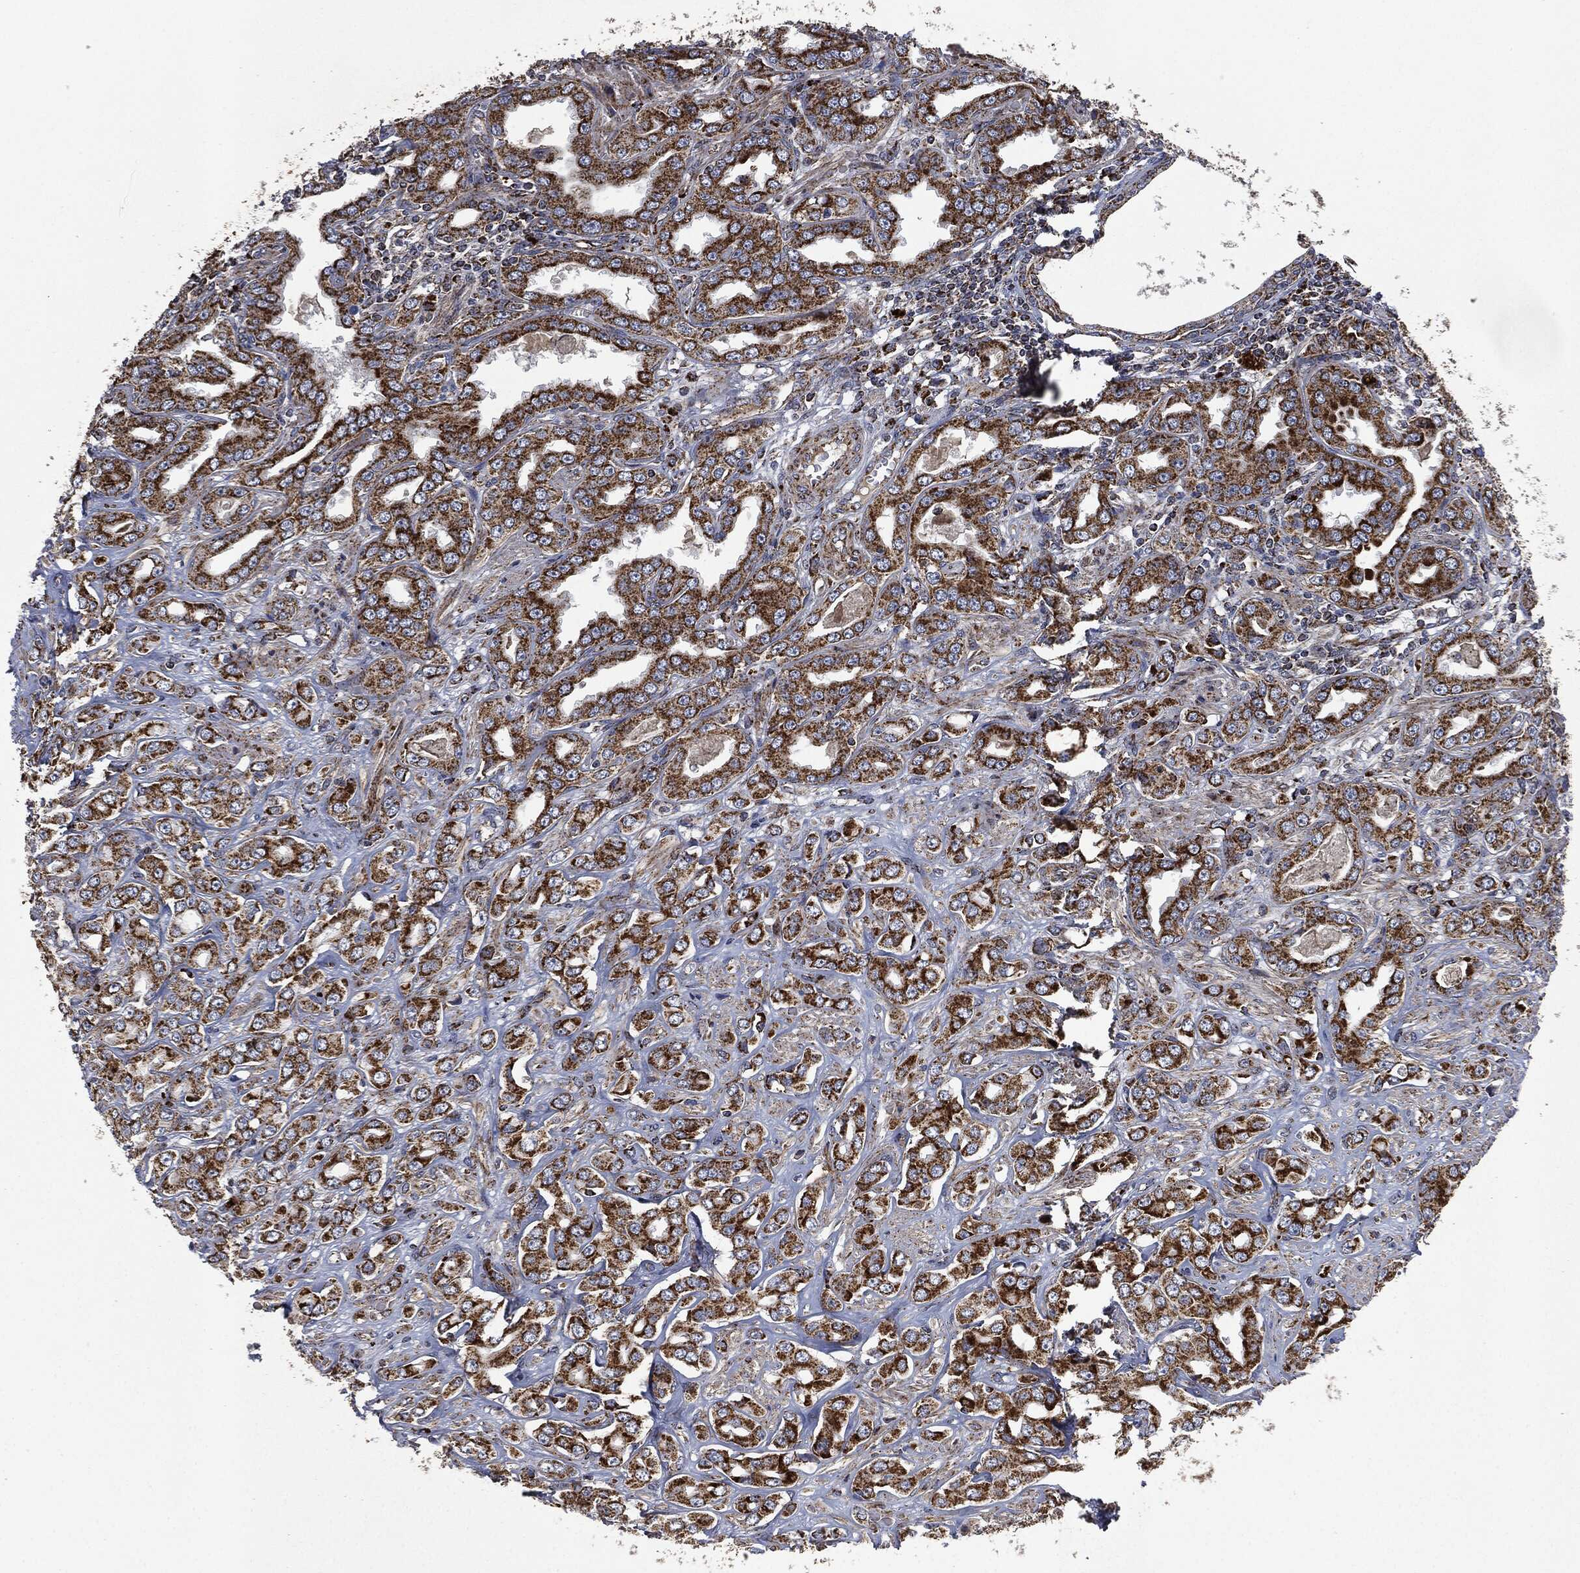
{"staining": {"intensity": "strong", "quantity": ">75%", "location": "cytoplasmic/membranous"}, "tissue": "prostate cancer", "cell_type": "Tumor cells", "image_type": "cancer", "snomed": [{"axis": "morphology", "description": "Adenocarcinoma, NOS"}, {"axis": "topography", "description": "Prostate and seminal vesicle, NOS"}, {"axis": "topography", "description": "Prostate"}], "caption": "Strong cytoplasmic/membranous positivity for a protein is present in approximately >75% of tumor cells of prostate cancer using IHC.", "gene": "RYK", "patient": {"sex": "male", "age": 69}}